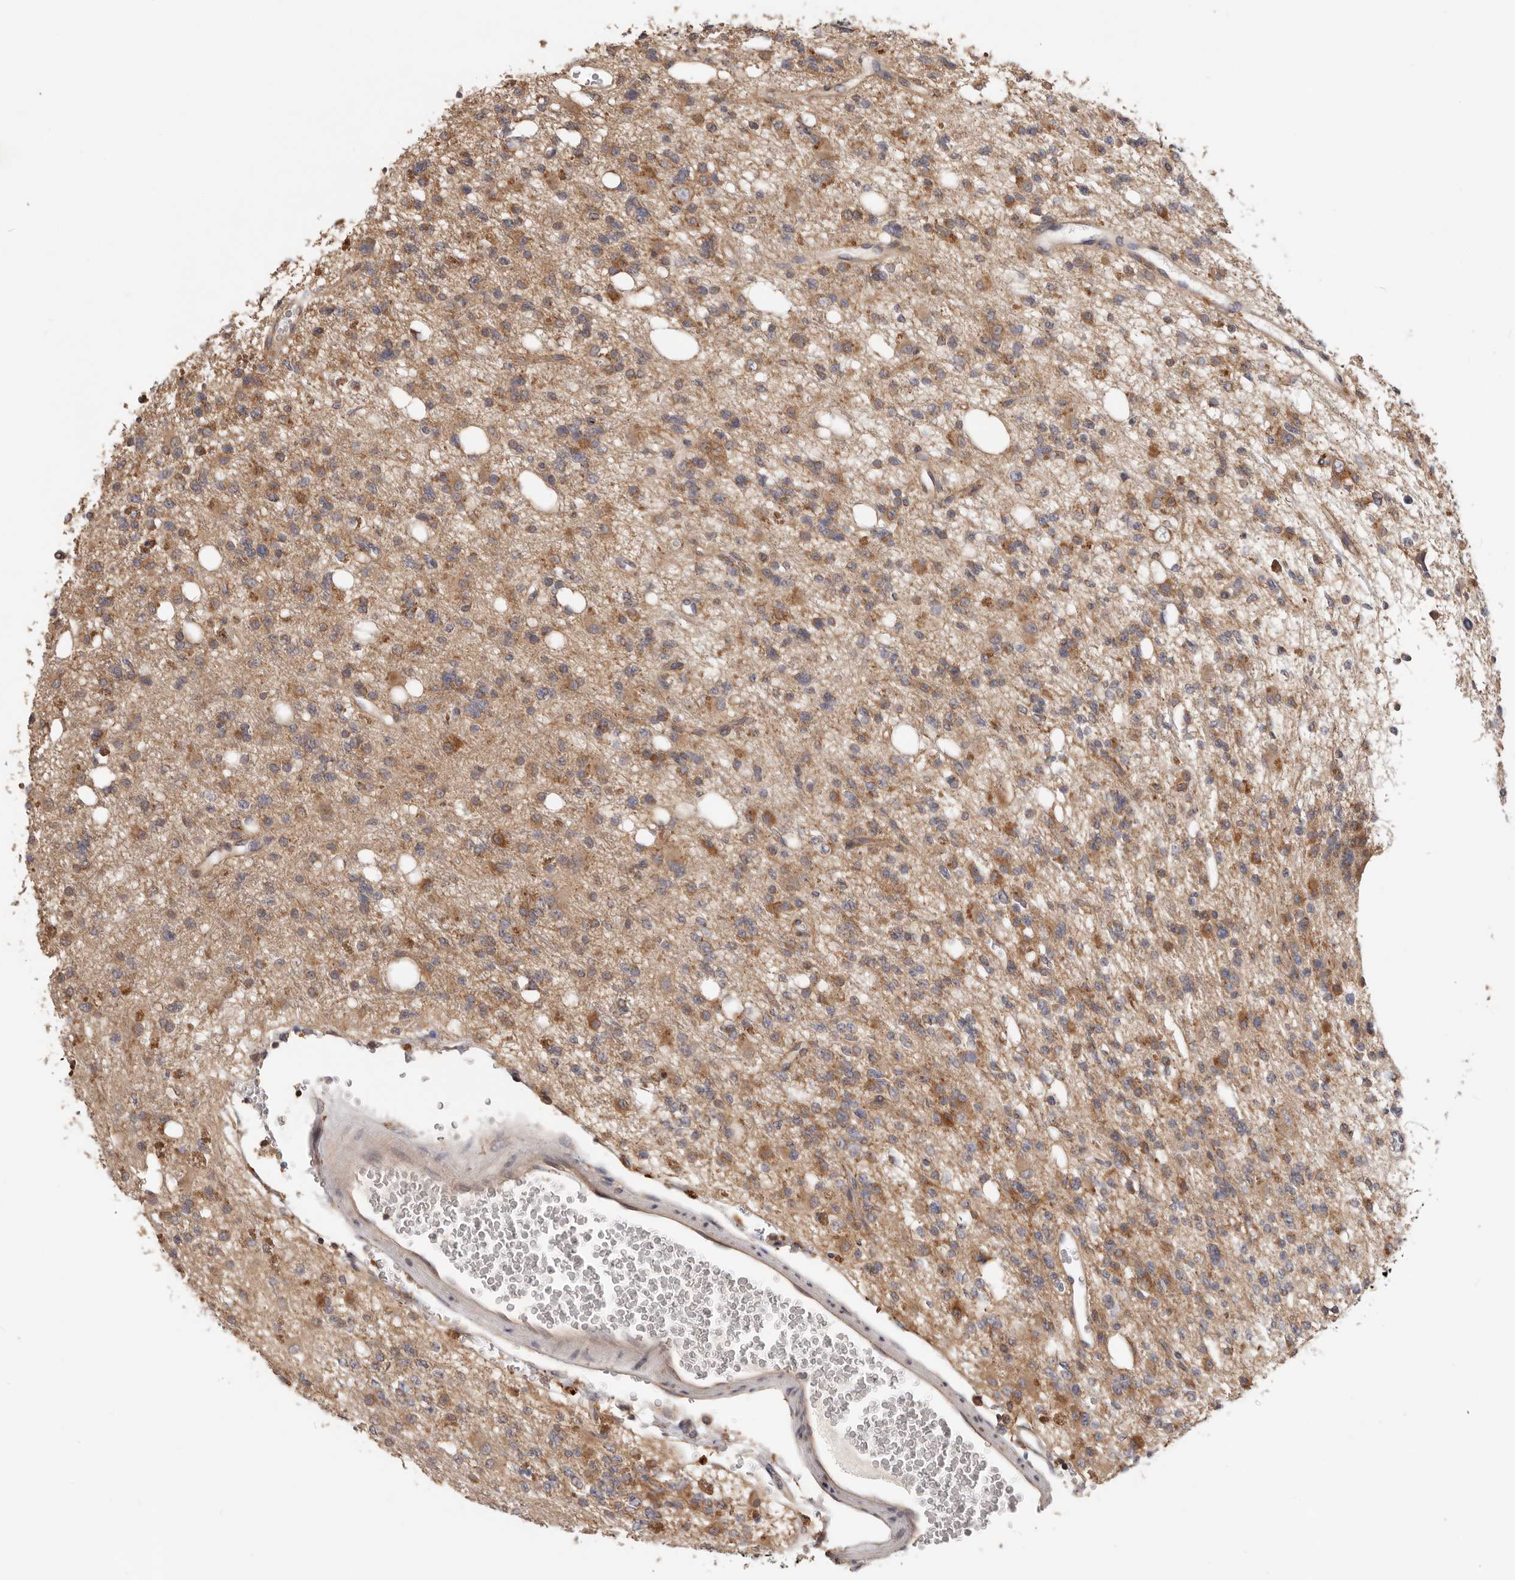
{"staining": {"intensity": "moderate", "quantity": ">75%", "location": "cytoplasmic/membranous"}, "tissue": "glioma", "cell_type": "Tumor cells", "image_type": "cancer", "snomed": [{"axis": "morphology", "description": "Glioma, malignant, High grade"}, {"axis": "topography", "description": "Brain"}], "caption": "Immunohistochemical staining of human glioma exhibits moderate cytoplasmic/membranous protein expression in approximately >75% of tumor cells.", "gene": "LRP6", "patient": {"sex": "female", "age": 62}}